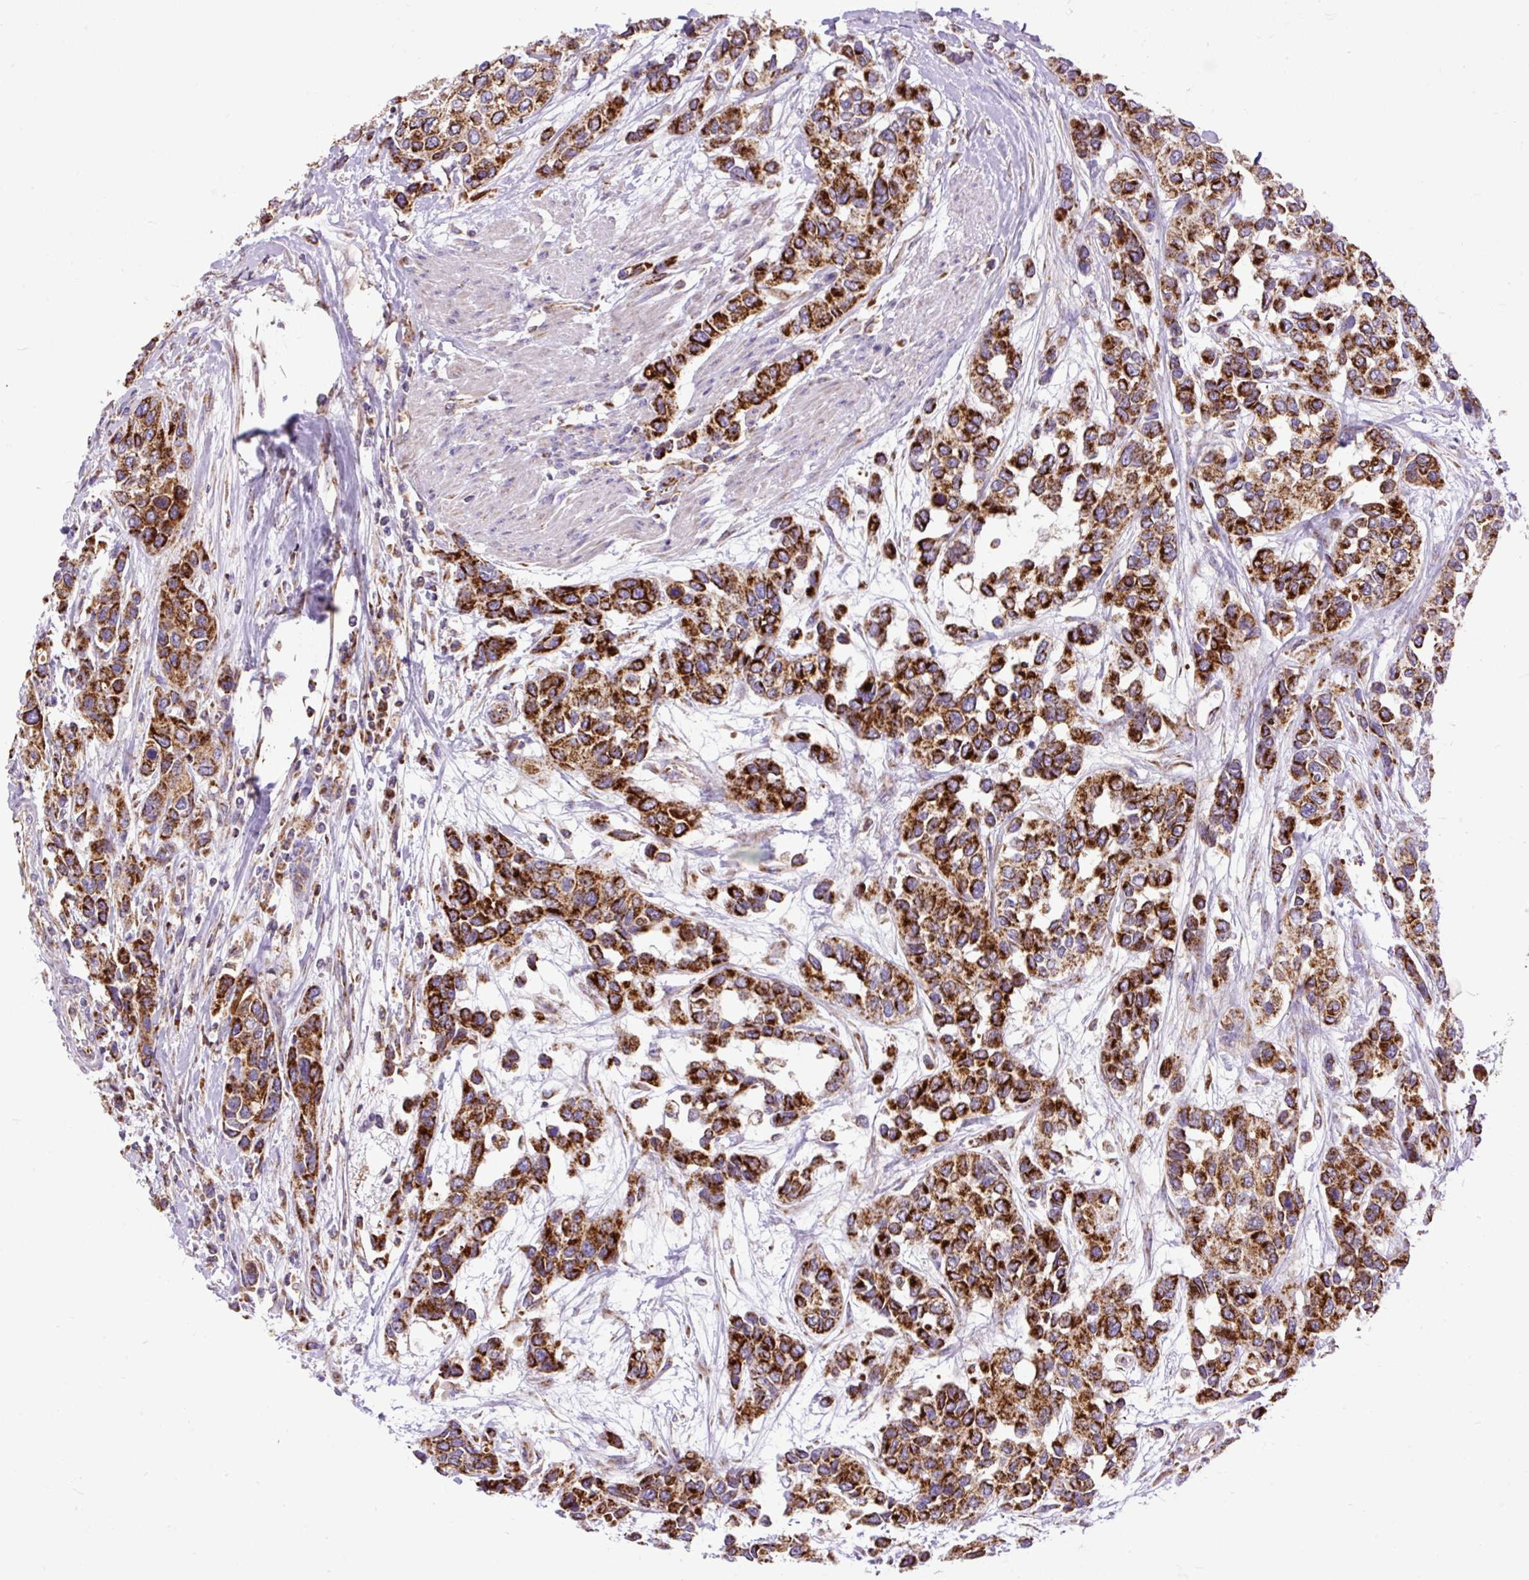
{"staining": {"intensity": "strong", "quantity": ">75%", "location": "cytoplasmic/membranous"}, "tissue": "urothelial cancer", "cell_type": "Tumor cells", "image_type": "cancer", "snomed": [{"axis": "morphology", "description": "Normal tissue, NOS"}, {"axis": "morphology", "description": "Urothelial carcinoma, High grade"}, {"axis": "topography", "description": "Vascular tissue"}, {"axis": "topography", "description": "Urinary bladder"}], "caption": "Protein expression analysis of urothelial cancer reveals strong cytoplasmic/membranous expression in about >75% of tumor cells. Using DAB (brown) and hematoxylin (blue) stains, captured at high magnification using brightfield microscopy.", "gene": "TOMM40", "patient": {"sex": "female", "age": 56}}